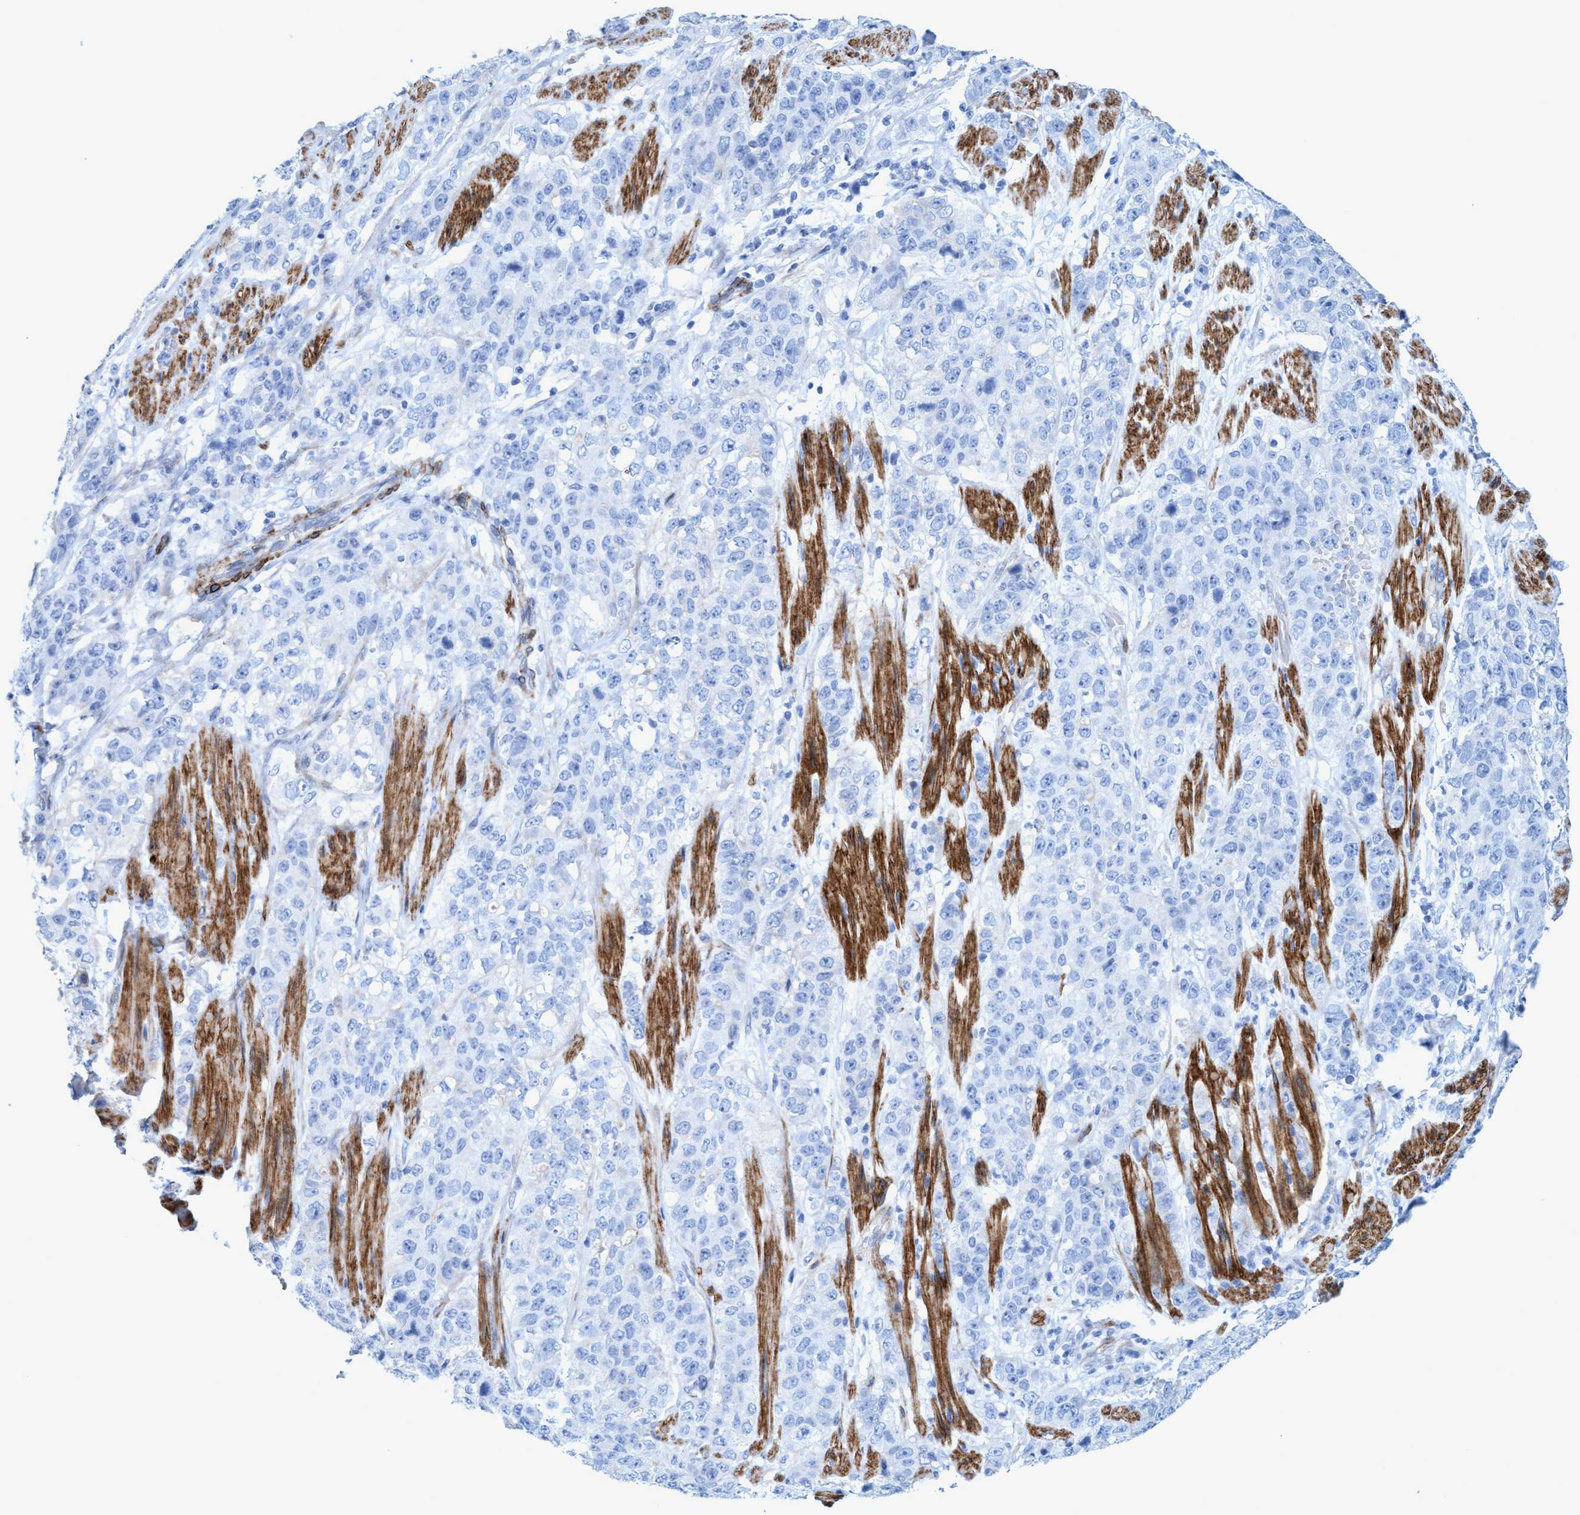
{"staining": {"intensity": "negative", "quantity": "none", "location": "none"}, "tissue": "stomach cancer", "cell_type": "Tumor cells", "image_type": "cancer", "snomed": [{"axis": "morphology", "description": "Adenocarcinoma, NOS"}, {"axis": "topography", "description": "Stomach"}], "caption": "There is no significant staining in tumor cells of stomach cancer (adenocarcinoma).", "gene": "MTFR1", "patient": {"sex": "male", "age": 48}}